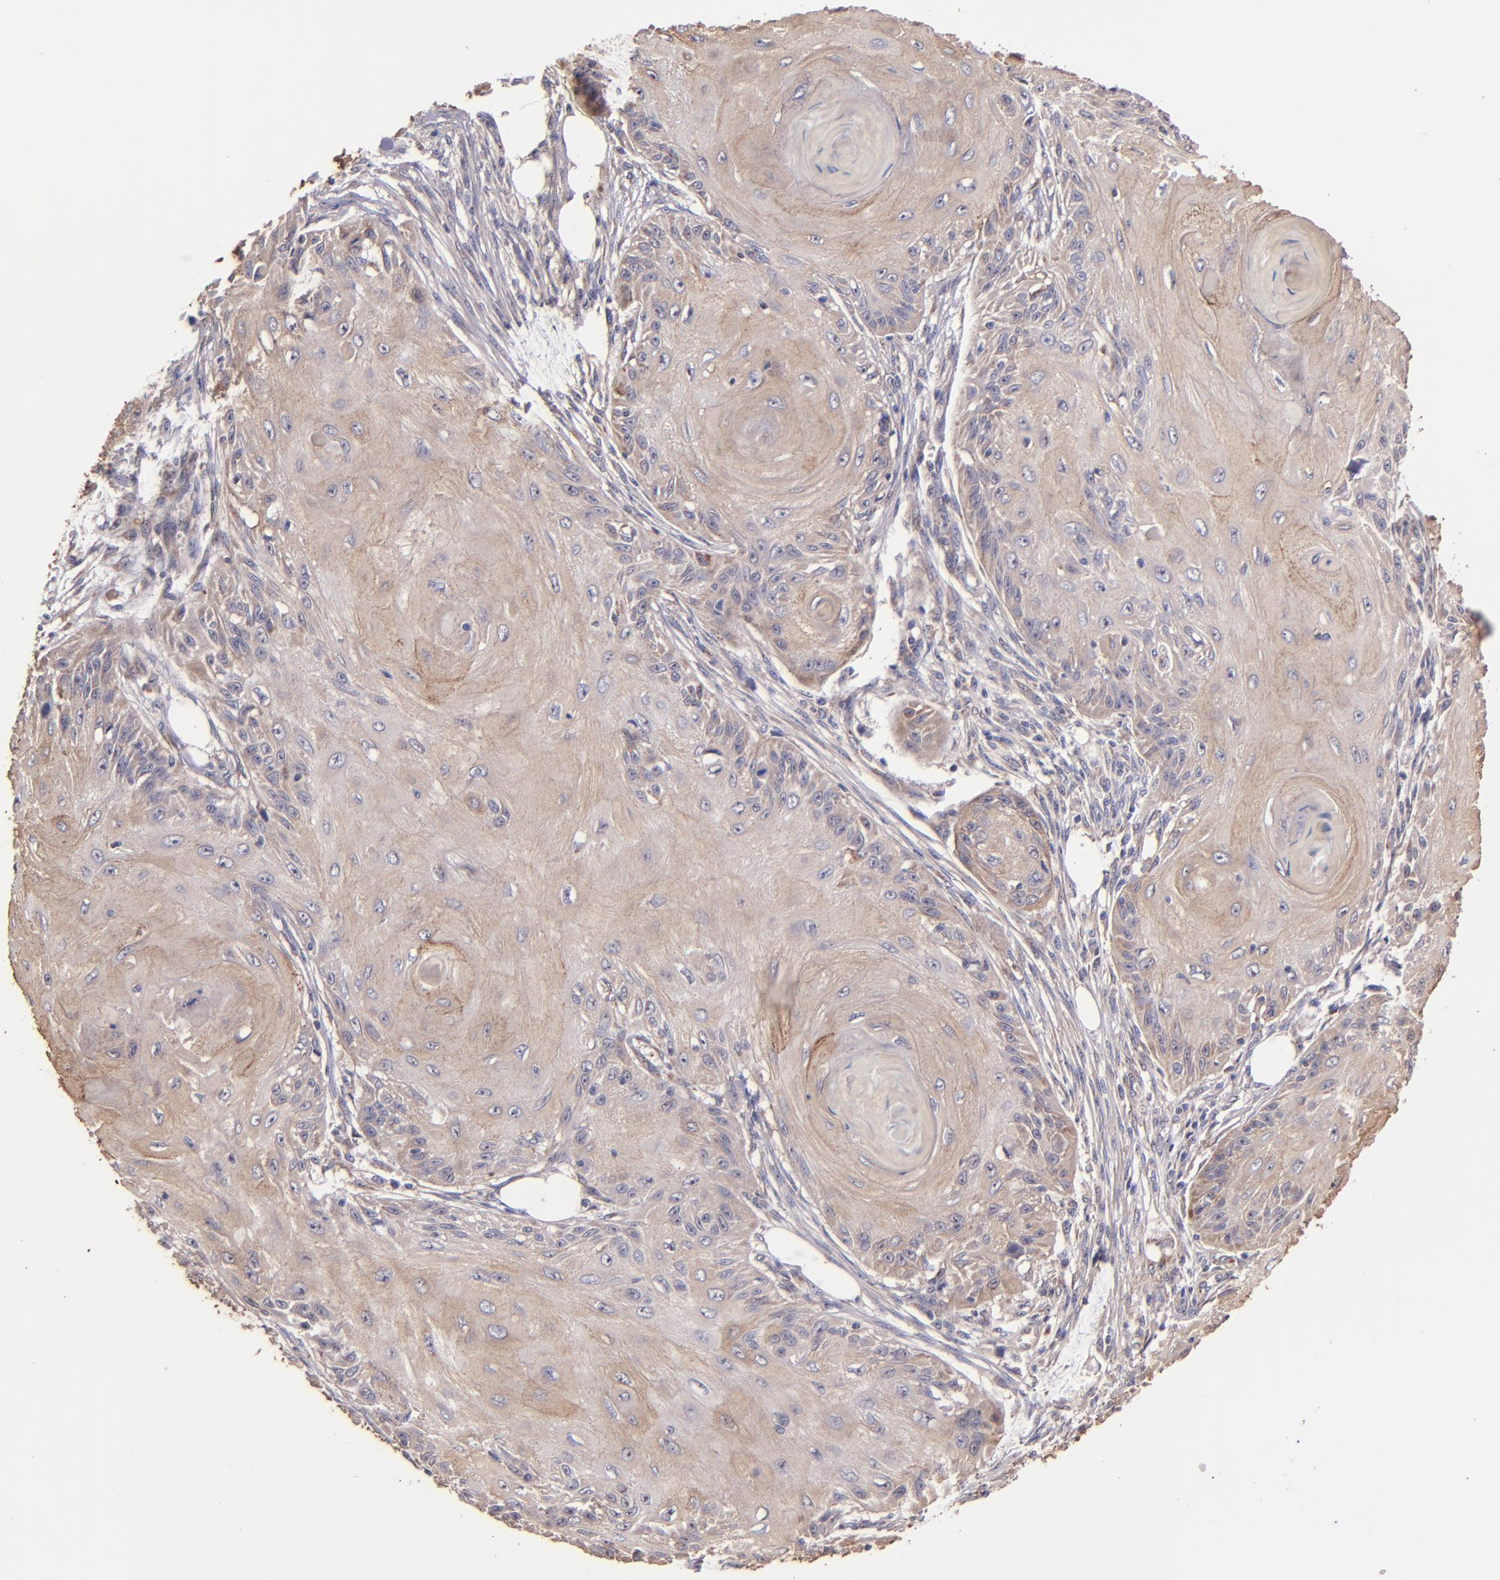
{"staining": {"intensity": "weak", "quantity": ">75%", "location": "cytoplasmic/membranous"}, "tissue": "skin cancer", "cell_type": "Tumor cells", "image_type": "cancer", "snomed": [{"axis": "morphology", "description": "Squamous cell carcinoma, NOS"}, {"axis": "topography", "description": "Skin"}], "caption": "Immunohistochemistry (DAB (3,3'-diaminobenzidine)) staining of human skin cancer displays weak cytoplasmic/membranous protein staining in about >75% of tumor cells.", "gene": "SHC1", "patient": {"sex": "female", "age": 88}}